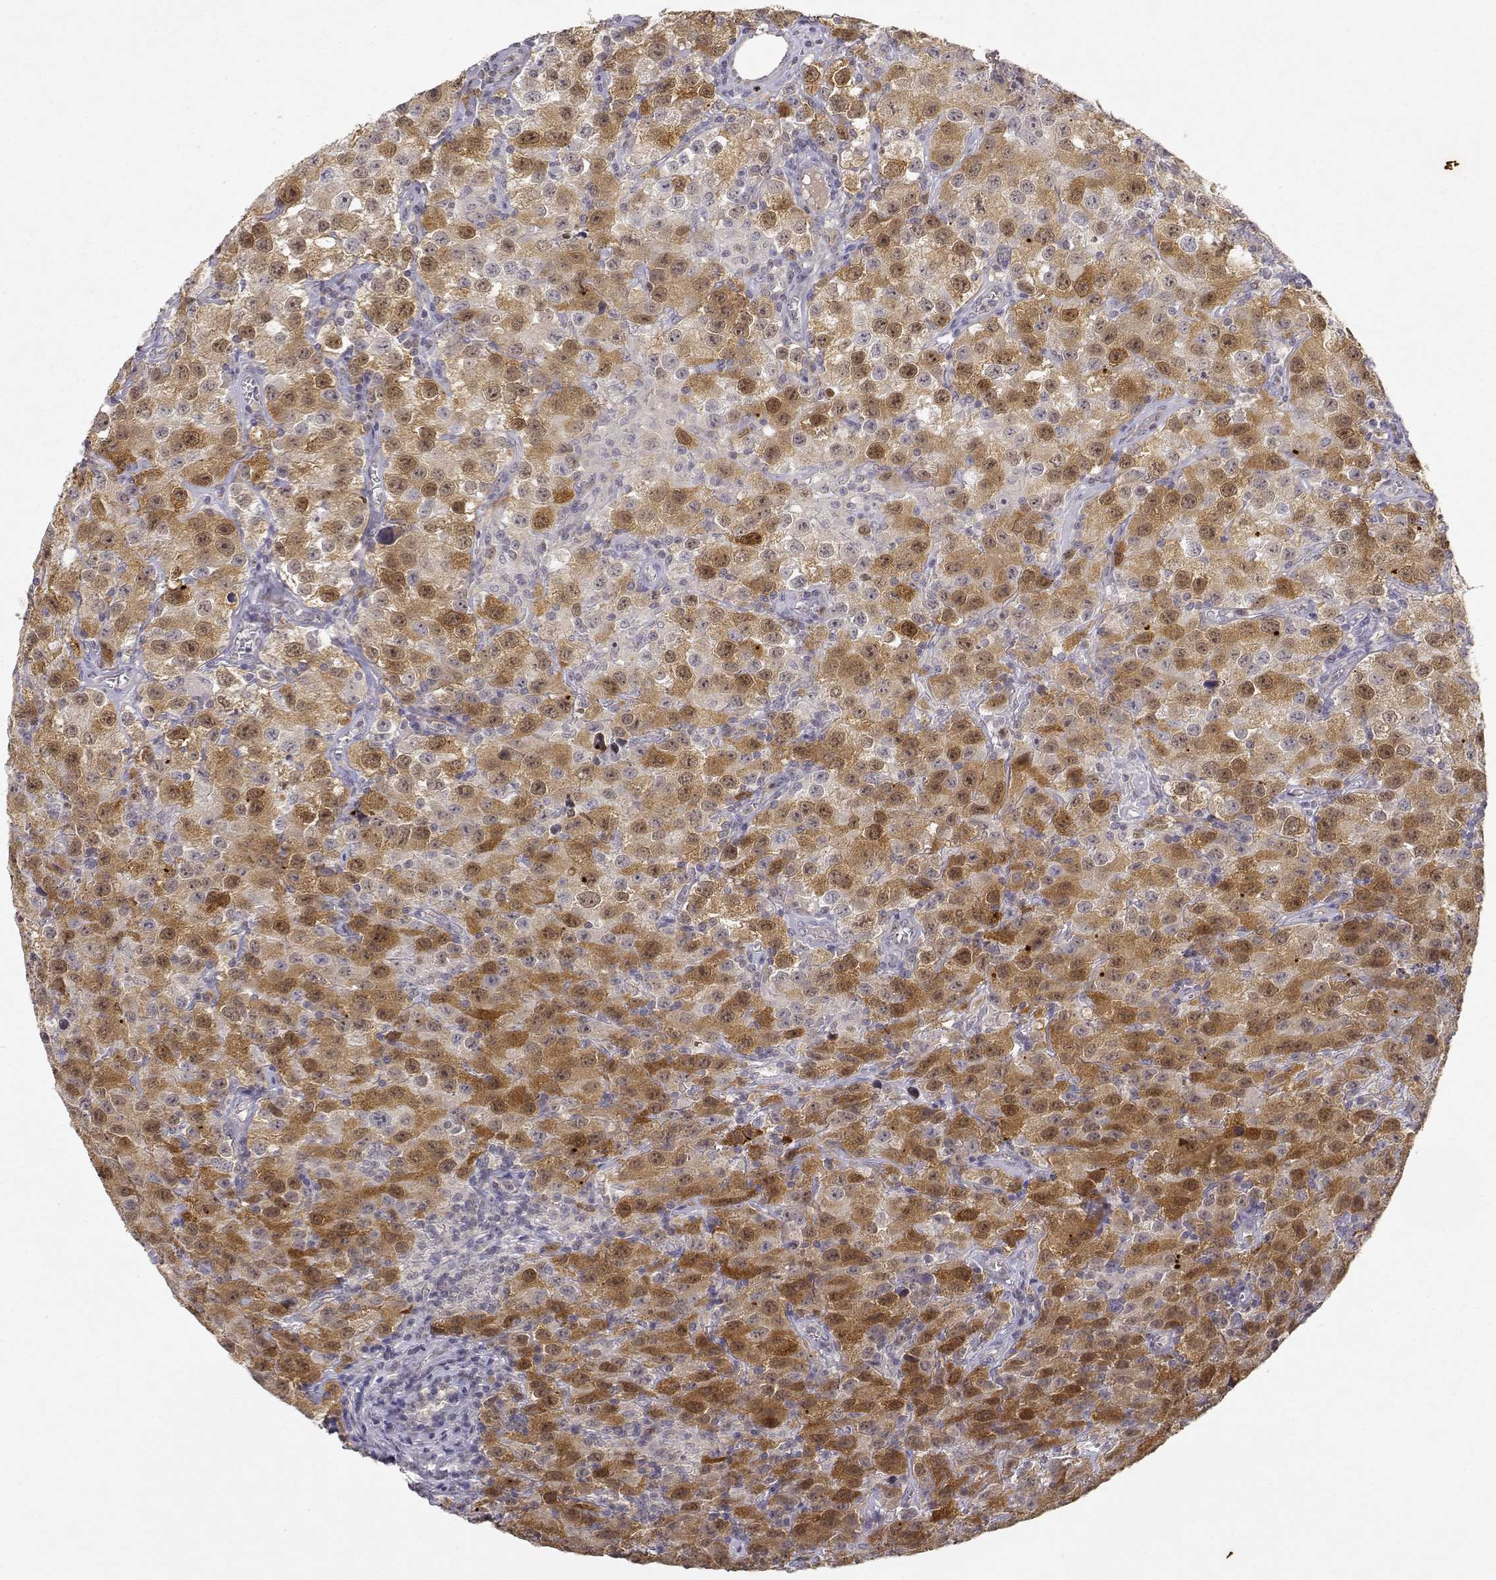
{"staining": {"intensity": "strong", "quantity": ">75%", "location": "cytoplasmic/membranous,nuclear"}, "tissue": "testis cancer", "cell_type": "Tumor cells", "image_type": "cancer", "snomed": [{"axis": "morphology", "description": "Seminoma, NOS"}, {"axis": "topography", "description": "Testis"}], "caption": "An immunohistochemistry micrograph of tumor tissue is shown. Protein staining in brown highlights strong cytoplasmic/membranous and nuclear positivity in testis cancer within tumor cells.", "gene": "RAD51", "patient": {"sex": "male", "age": 52}}